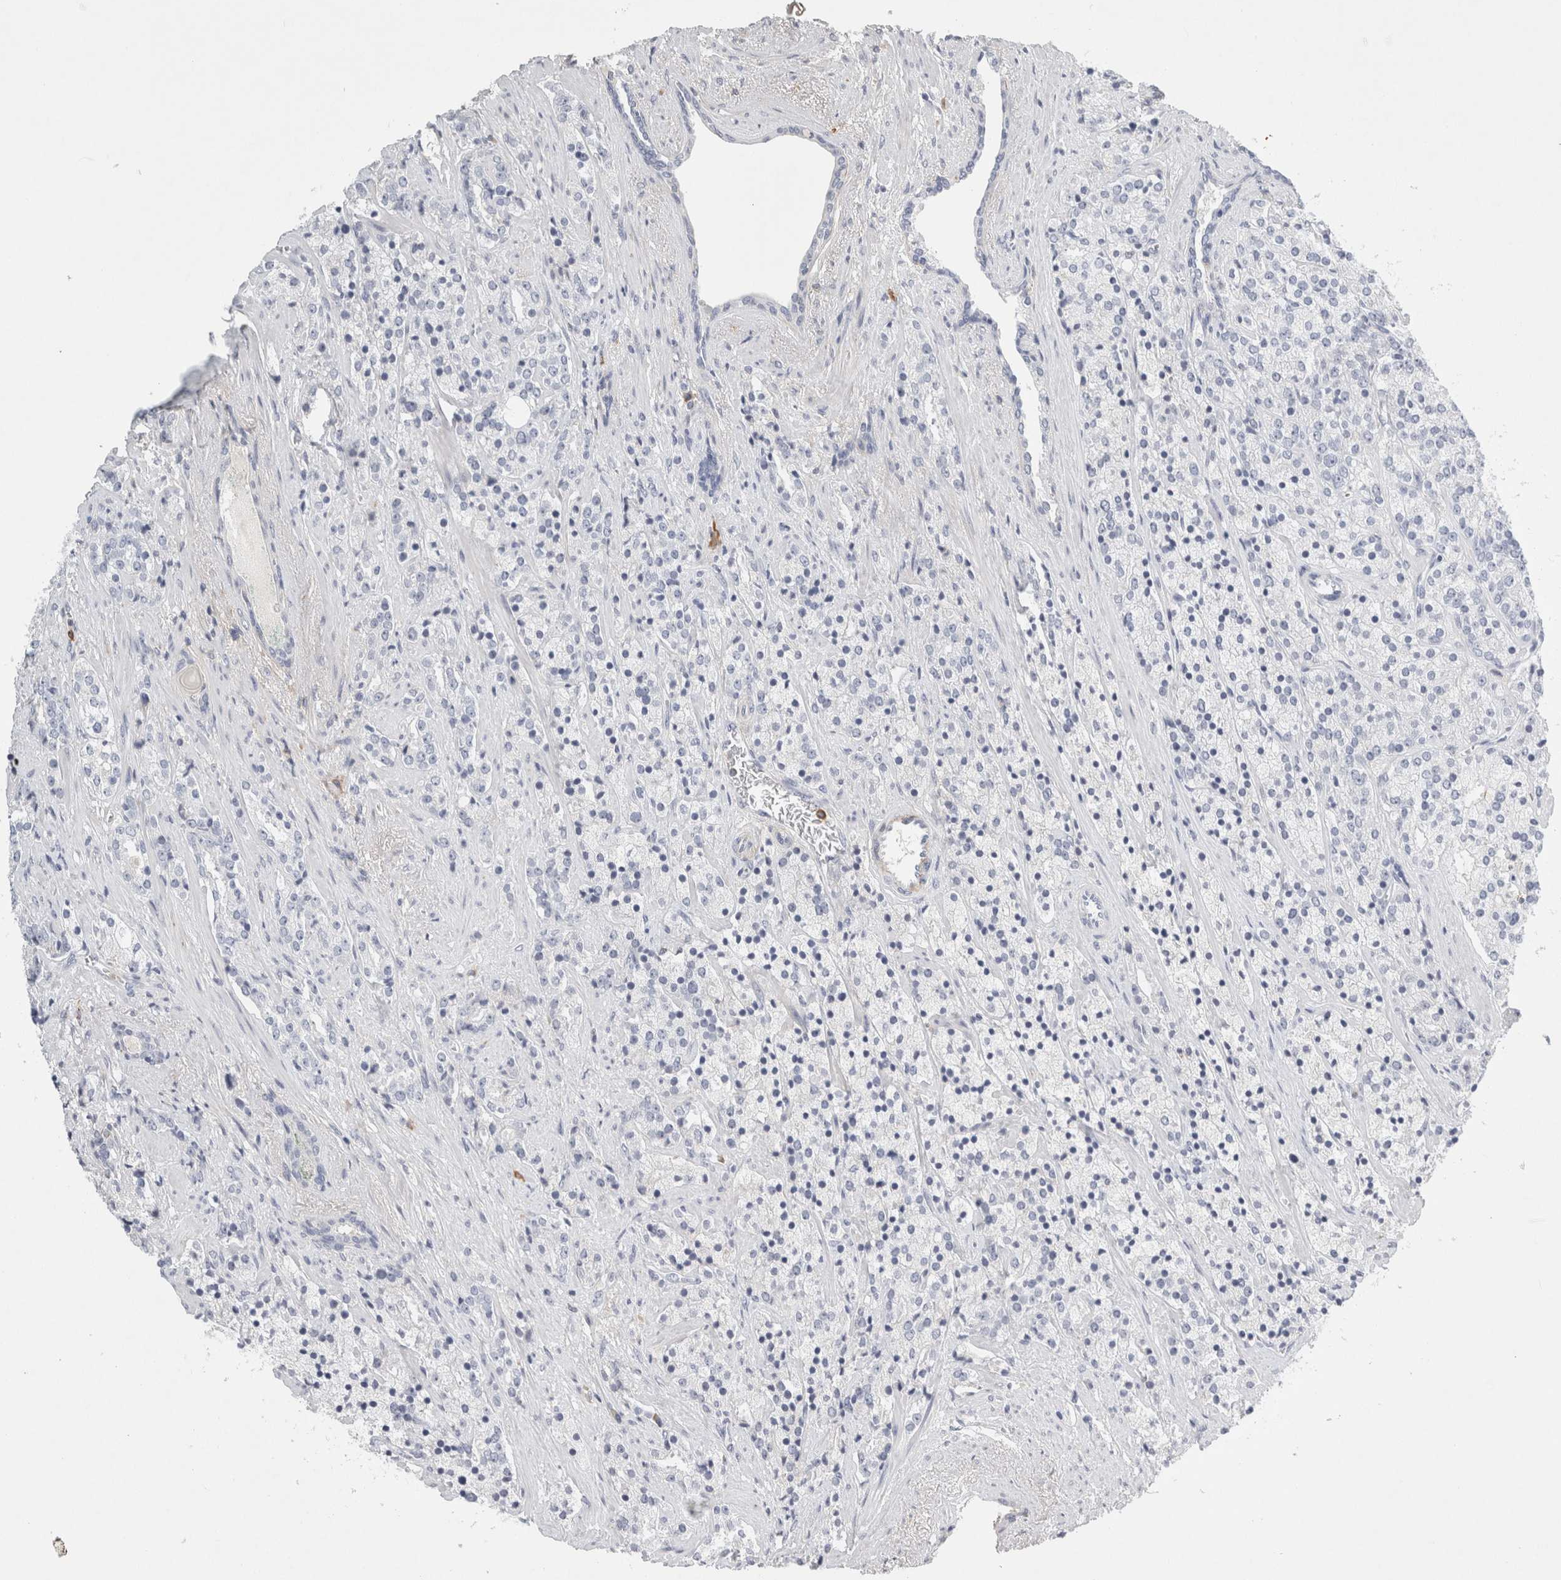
{"staining": {"intensity": "negative", "quantity": "none", "location": "none"}, "tissue": "prostate cancer", "cell_type": "Tumor cells", "image_type": "cancer", "snomed": [{"axis": "morphology", "description": "Adenocarcinoma, High grade"}, {"axis": "topography", "description": "Prostate"}], "caption": "An image of high-grade adenocarcinoma (prostate) stained for a protein displays no brown staining in tumor cells.", "gene": "FGL2", "patient": {"sex": "male", "age": 71}}